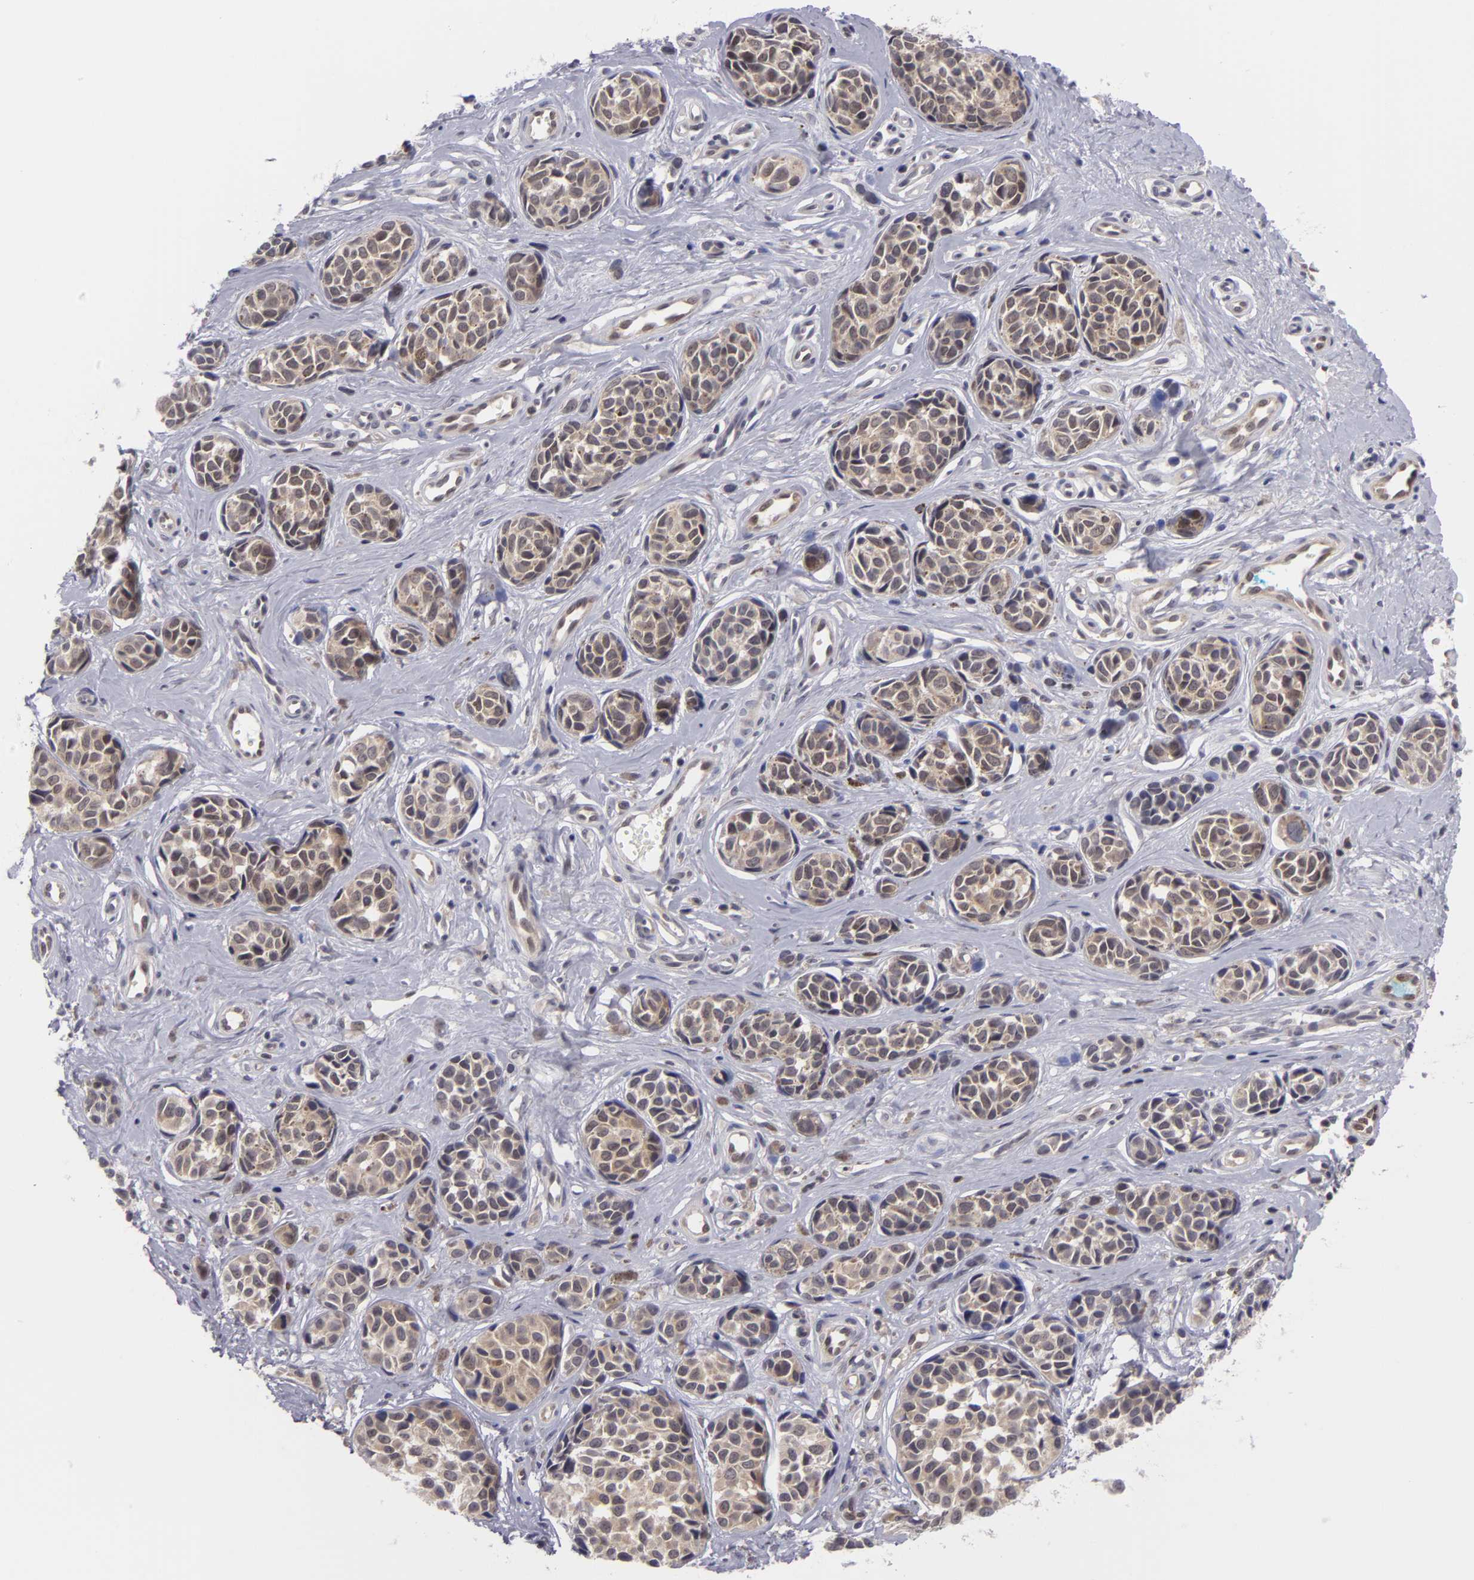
{"staining": {"intensity": "moderate", "quantity": ">75%", "location": "cytoplasmic/membranous"}, "tissue": "melanoma", "cell_type": "Tumor cells", "image_type": "cancer", "snomed": [{"axis": "morphology", "description": "Malignant melanoma, NOS"}, {"axis": "topography", "description": "Skin"}], "caption": "An image of human melanoma stained for a protein demonstrates moderate cytoplasmic/membranous brown staining in tumor cells.", "gene": "BCL10", "patient": {"sex": "male", "age": 79}}